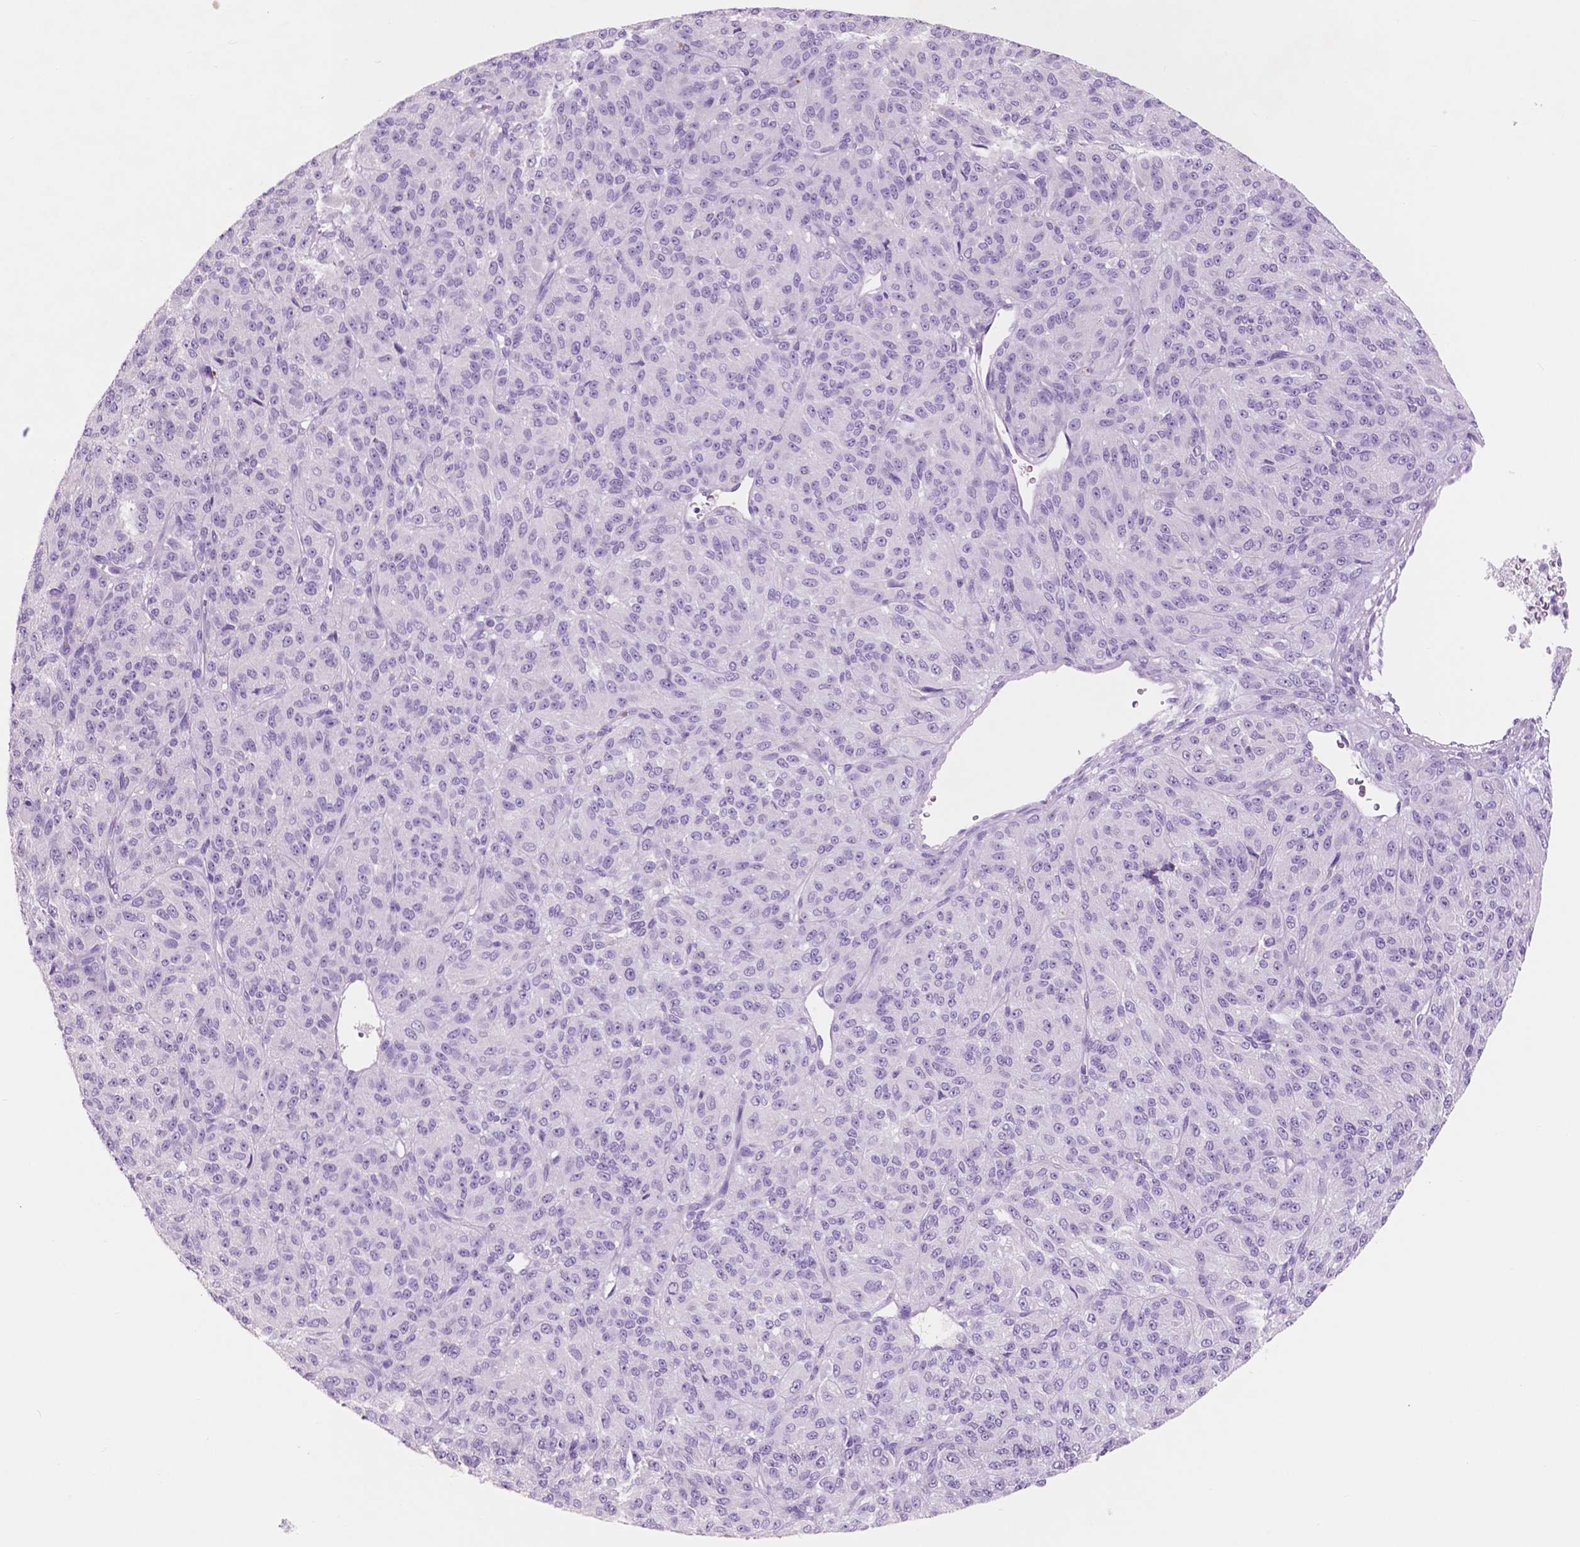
{"staining": {"intensity": "negative", "quantity": "none", "location": "none"}, "tissue": "melanoma", "cell_type": "Tumor cells", "image_type": "cancer", "snomed": [{"axis": "morphology", "description": "Malignant melanoma, Metastatic site"}, {"axis": "topography", "description": "Brain"}], "caption": "Tumor cells show no significant protein staining in melanoma.", "gene": "CUZD1", "patient": {"sex": "female", "age": 56}}